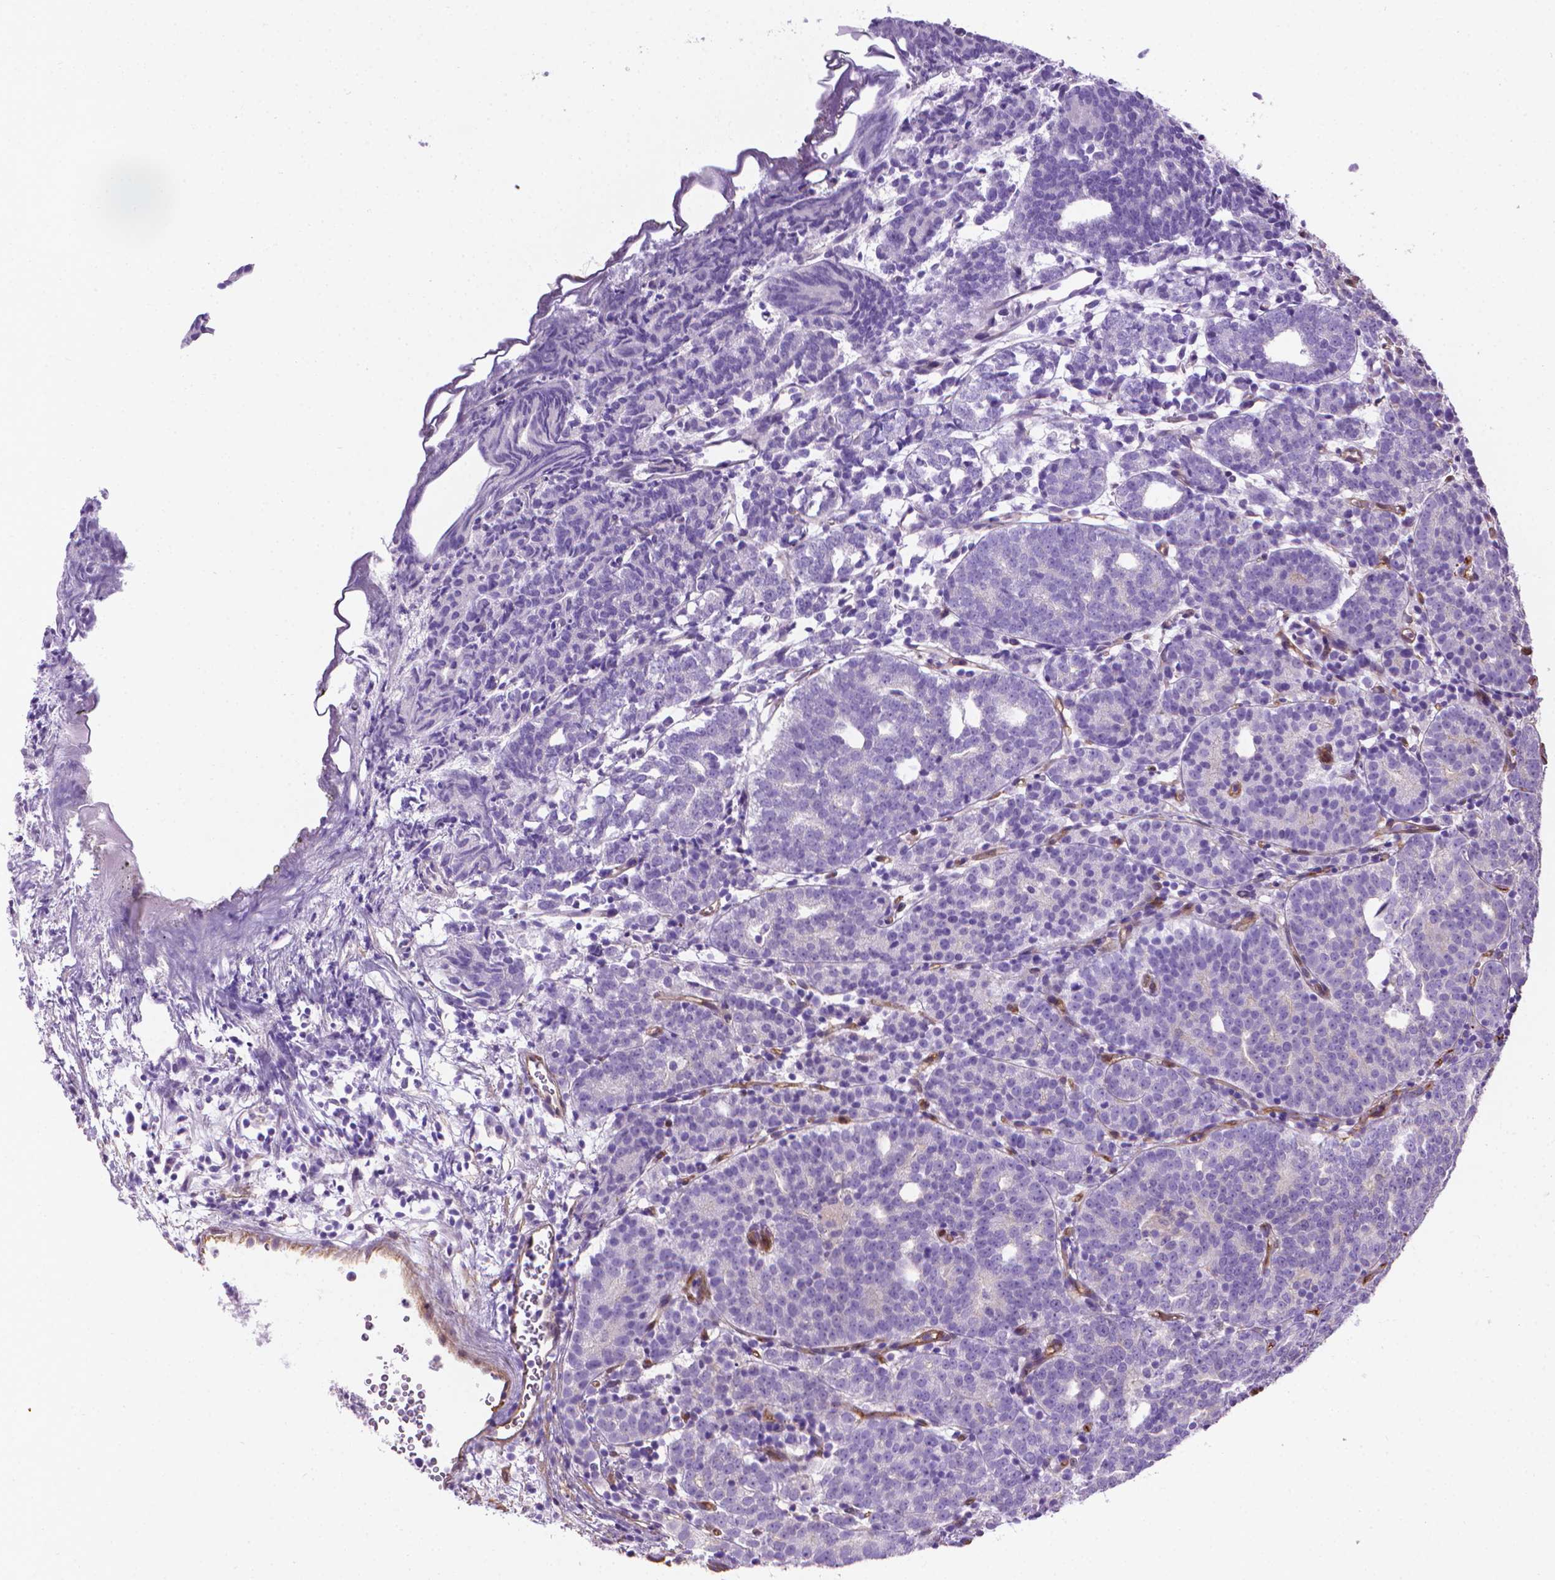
{"staining": {"intensity": "negative", "quantity": "none", "location": "none"}, "tissue": "prostate cancer", "cell_type": "Tumor cells", "image_type": "cancer", "snomed": [{"axis": "morphology", "description": "Adenocarcinoma, High grade"}, {"axis": "topography", "description": "Prostate"}], "caption": "An IHC image of high-grade adenocarcinoma (prostate) is shown. There is no staining in tumor cells of high-grade adenocarcinoma (prostate).", "gene": "CLIC4", "patient": {"sex": "male", "age": 53}}